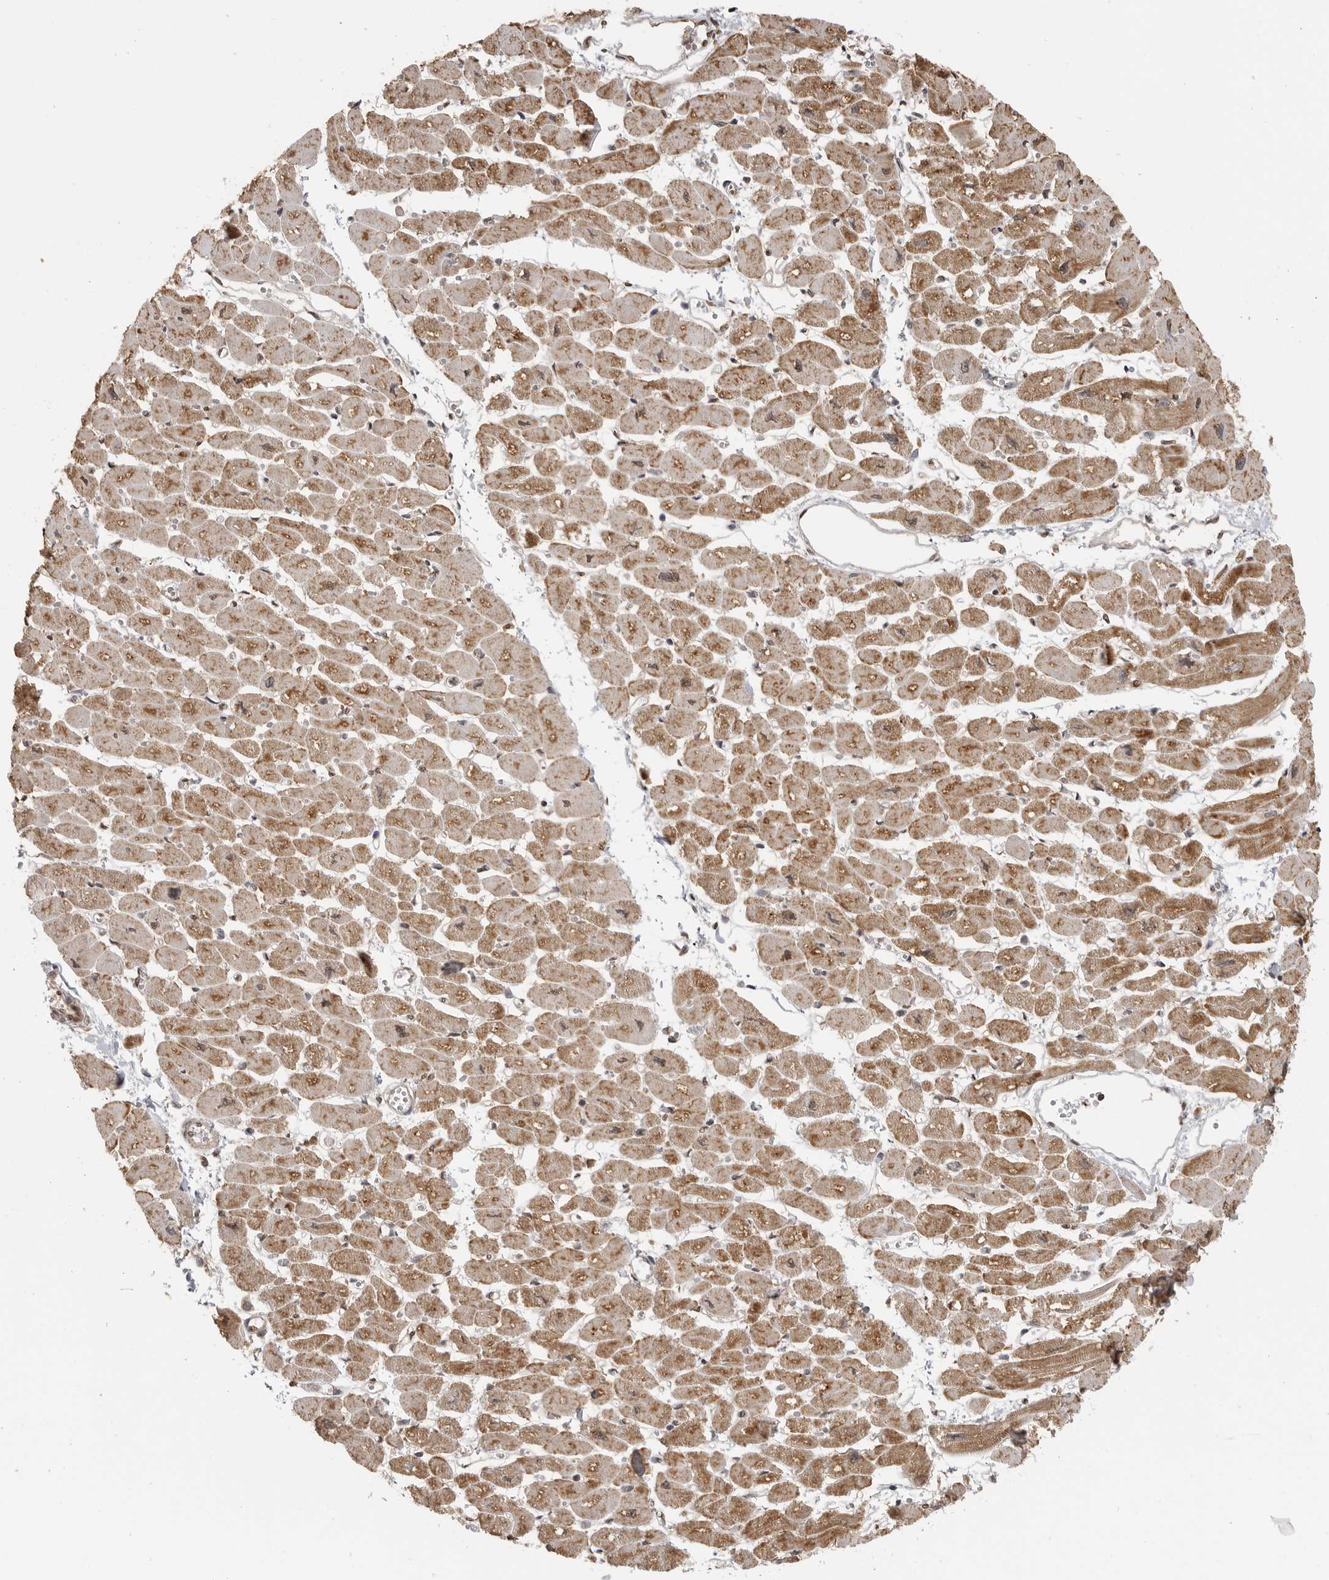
{"staining": {"intensity": "moderate", "quantity": ">75%", "location": "cytoplasmic/membranous,nuclear"}, "tissue": "heart muscle", "cell_type": "Cardiomyocytes", "image_type": "normal", "snomed": [{"axis": "morphology", "description": "Normal tissue, NOS"}, {"axis": "topography", "description": "Heart"}], "caption": "A micrograph showing moderate cytoplasmic/membranous,nuclear expression in about >75% of cardiomyocytes in unremarkable heart muscle, as visualized by brown immunohistochemical staining.", "gene": "CLOCK", "patient": {"sex": "female", "age": 54}}